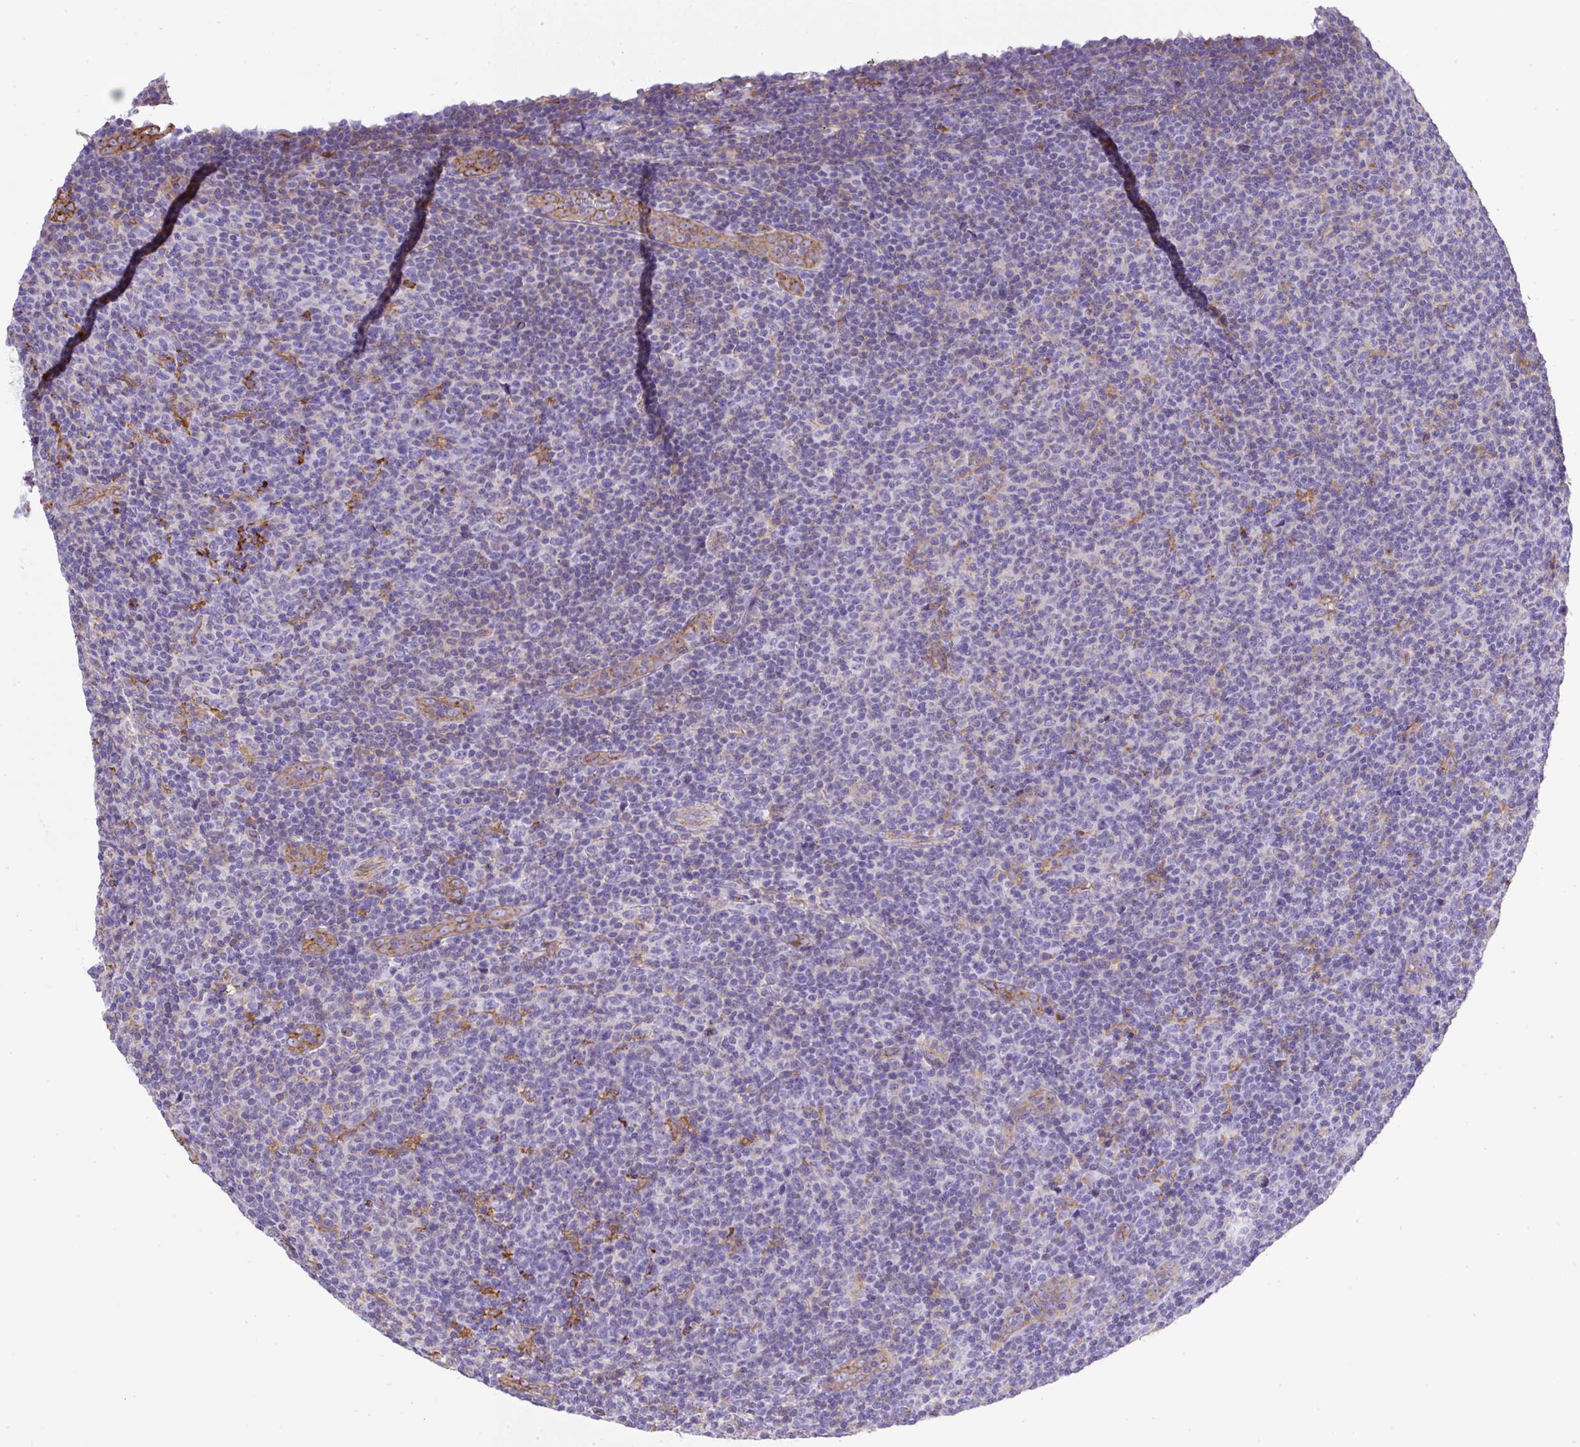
{"staining": {"intensity": "negative", "quantity": "none", "location": "none"}, "tissue": "lymphoma", "cell_type": "Tumor cells", "image_type": "cancer", "snomed": [{"axis": "morphology", "description": "Malignant lymphoma, non-Hodgkin's type, Low grade"}, {"axis": "topography", "description": "Lymph node"}], "caption": "Immunohistochemistry (IHC) photomicrograph of human lymphoma stained for a protein (brown), which displays no expression in tumor cells.", "gene": "MAGEB5", "patient": {"sex": "male", "age": 66}}